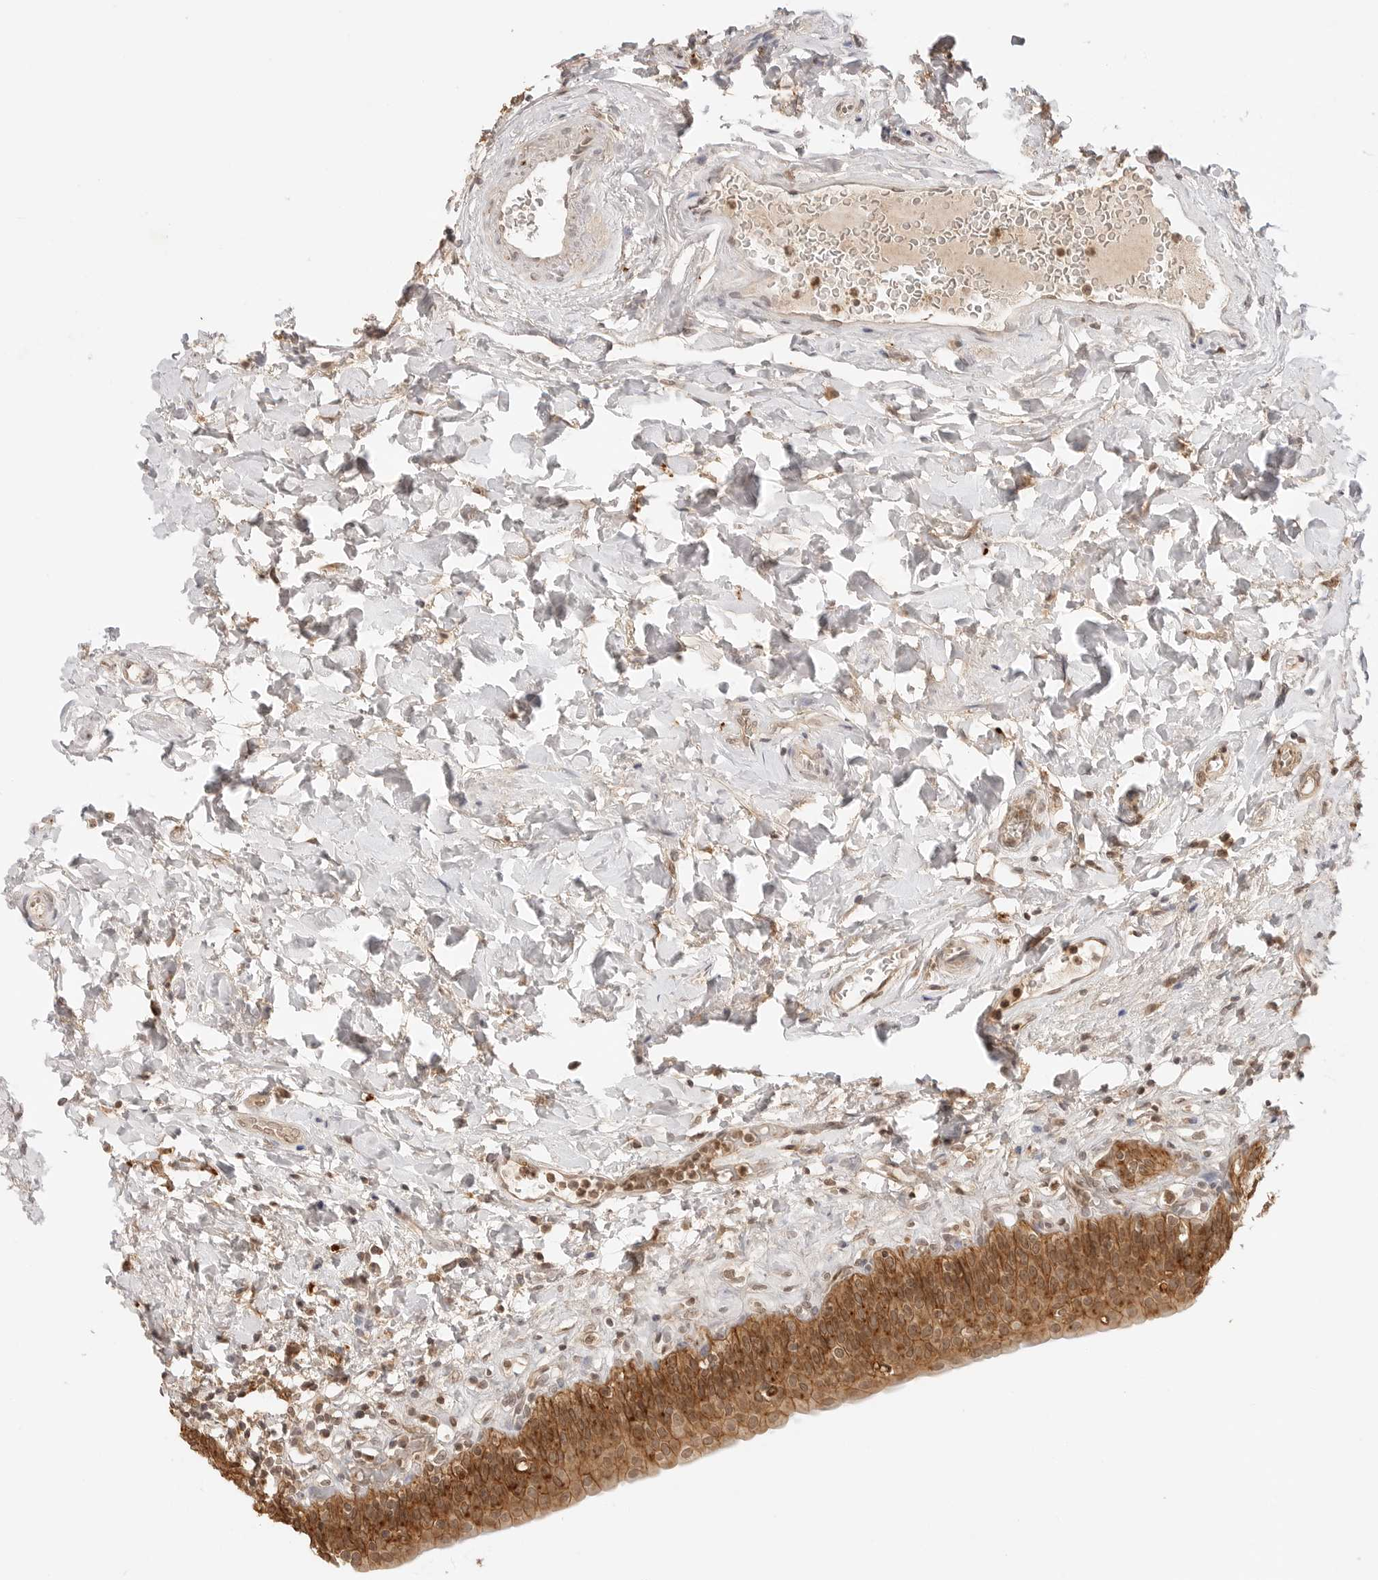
{"staining": {"intensity": "strong", "quantity": ">75%", "location": "cytoplasmic/membranous"}, "tissue": "urinary bladder", "cell_type": "Urothelial cells", "image_type": "normal", "snomed": [{"axis": "morphology", "description": "Normal tissue, NOS"}, {"axis": "topography", "description": "Urinary bladder"}], "caption": "Protein staining shows strong cytoplasmic/membranous positivity in approximately >75% of urothelial cells in normal urinary bladder. Immunohistochemistry stains the protein in brown and the nuclei are stained blue.", "gene": "EPHA1", "patient": {"sex": "male", "age": 83}}